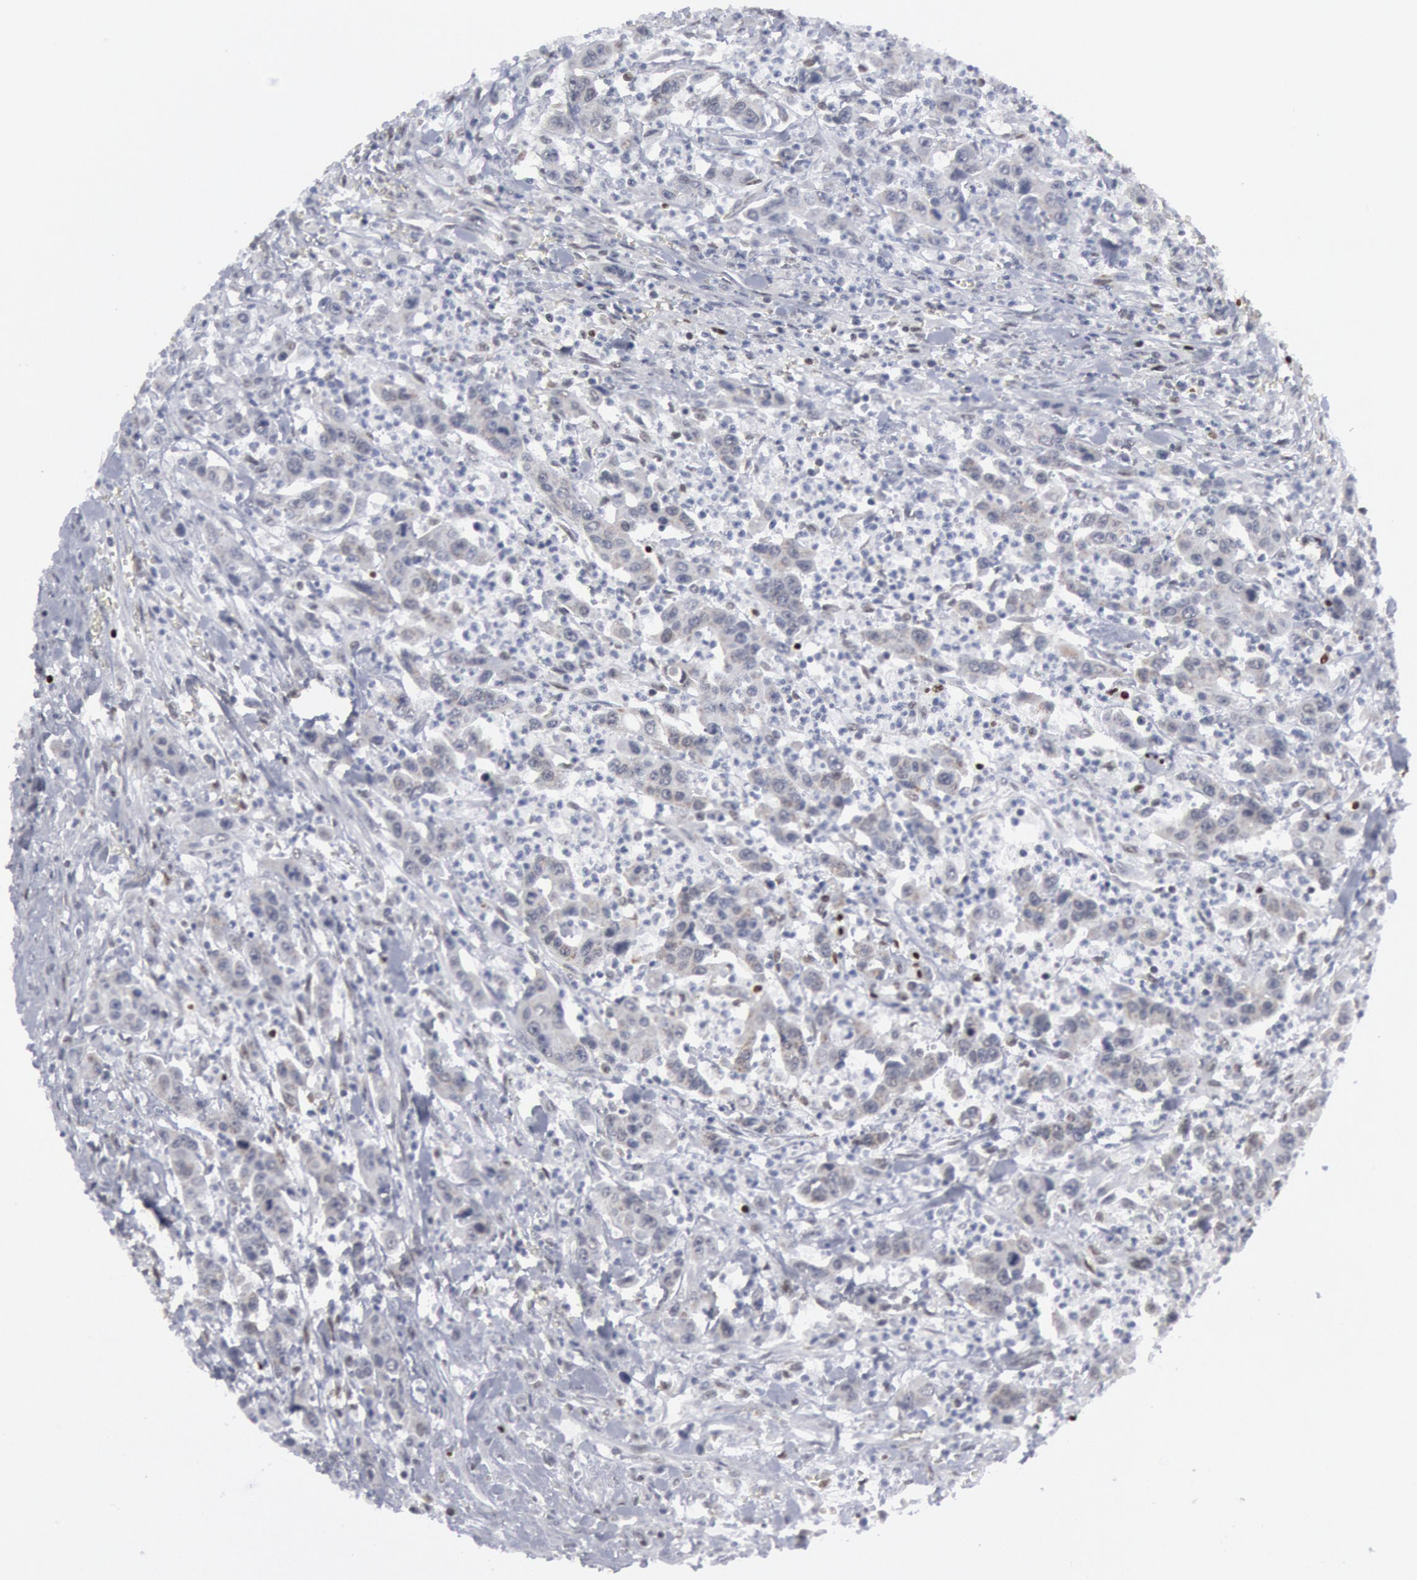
{"staining": {"intensity": "negative", "quantity": "none", "location": "none"}, "tissue": "urothelial cancer", "cell_type": "Tumor cells", "image_type": "cancer", "snomed": [{"axis": "morphology", "description": "Urothelial carcinoma, High grade"}, {"axis": "topography", "description": "Urinary bladder"}], "caption": "The photomicrograph reveals no staining of tumor cells in urothelial cancer.", "gene": "MECP2", "patient": {"sex": "male", "age": 86}}